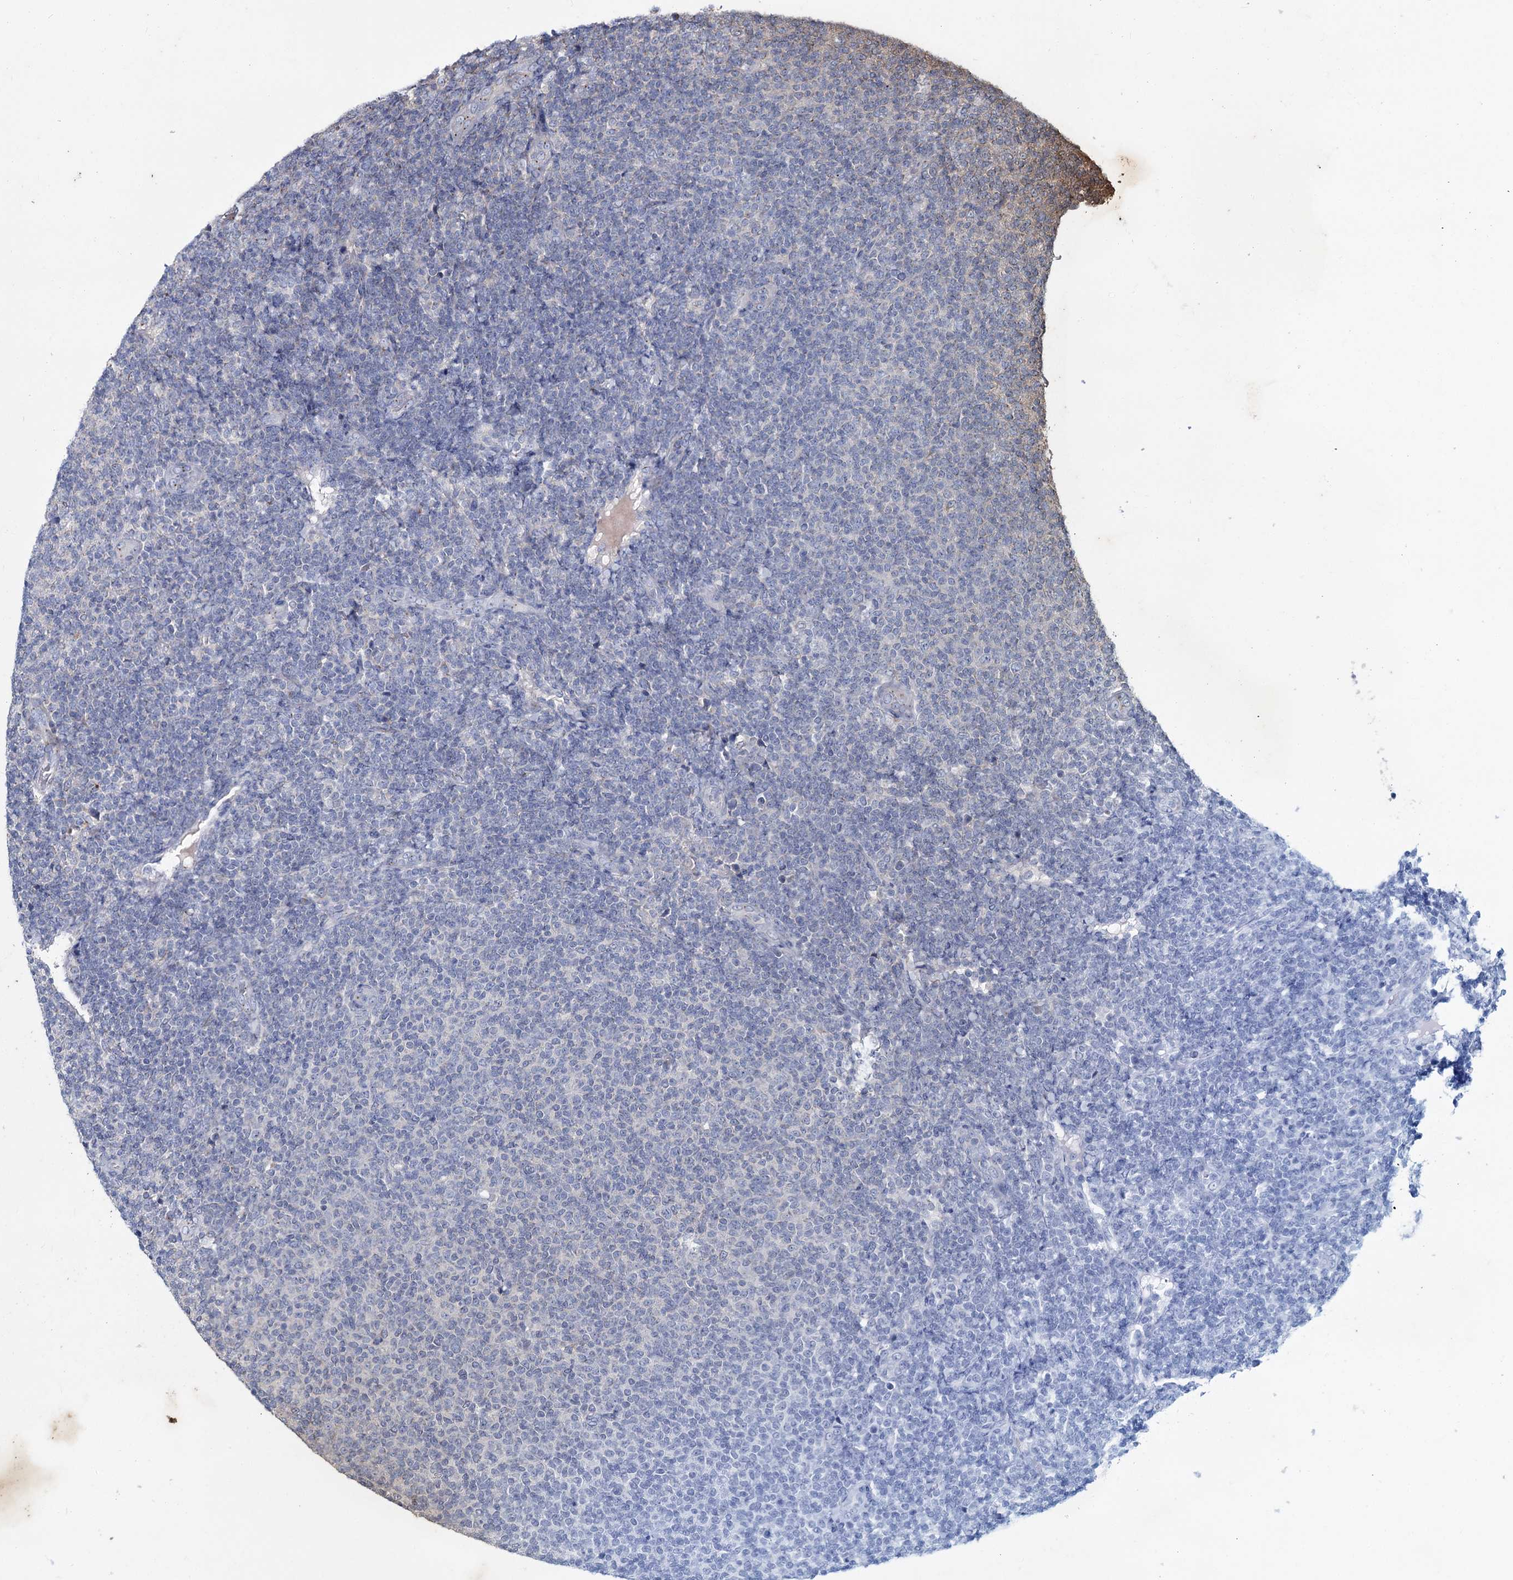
{"staining": {"intensity": "negative", "quantity": "none", "location": "none"}, "tissue": "lymphoma", "cell_type": "Tumor cells", "image_type": "cancer", "snomed": [{"axis": "morphology", "description": "Malignant lymphoma, non-Hodgkin's type, Low grade"}, {"axis": "topography", "description": "Lymph node"}], "caption": "The histopathology image reveals no staining of tumor cells in low-grade malignant lymphoma, non-Hodgkin's type.", "gene": "AGBL4", "patient": {"sex": "male", "age": 66}}